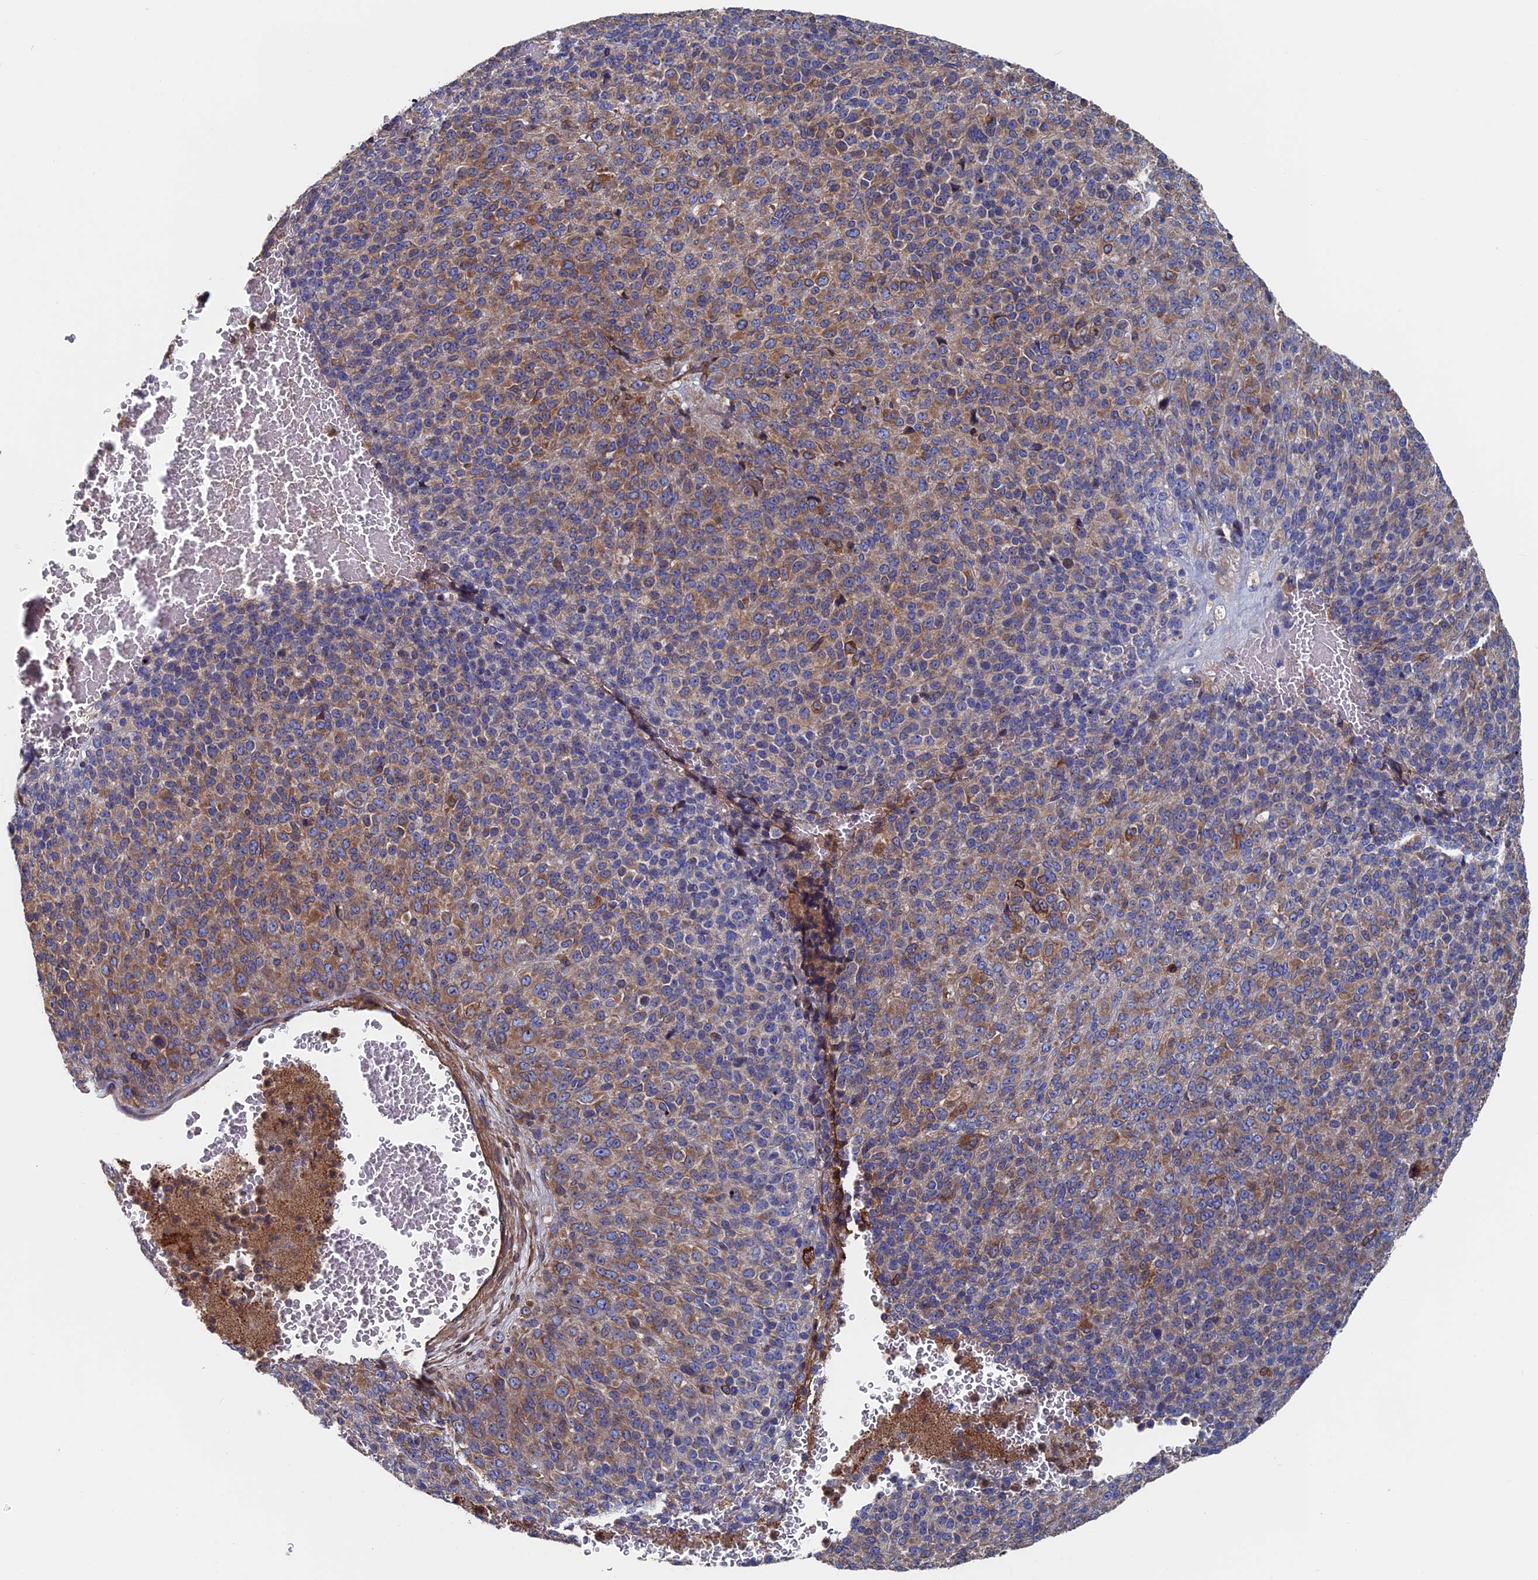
{"staining": {"intensity": "moderate", "quantity": ">75%", "location": "cytoplasmic/membranous"}, "tissue": "melanoma", "cell_type": "Tumor cells", "image_type": "cancer", "snomed": [{"axis": "morphology", "description": "Malignant melanoma, Metastatic site"}, {"axis": "topography", "description": "Brain"}], "caption": "Malignant melanoma (metastatic site) was stained to show a protein in brown. There is medium levels of moderate cytoplasmic/membranous staining in approximately >75% of tumor cells.", "gene": "DNAJC3", "patient": {"sex": "female", "age": 56}}